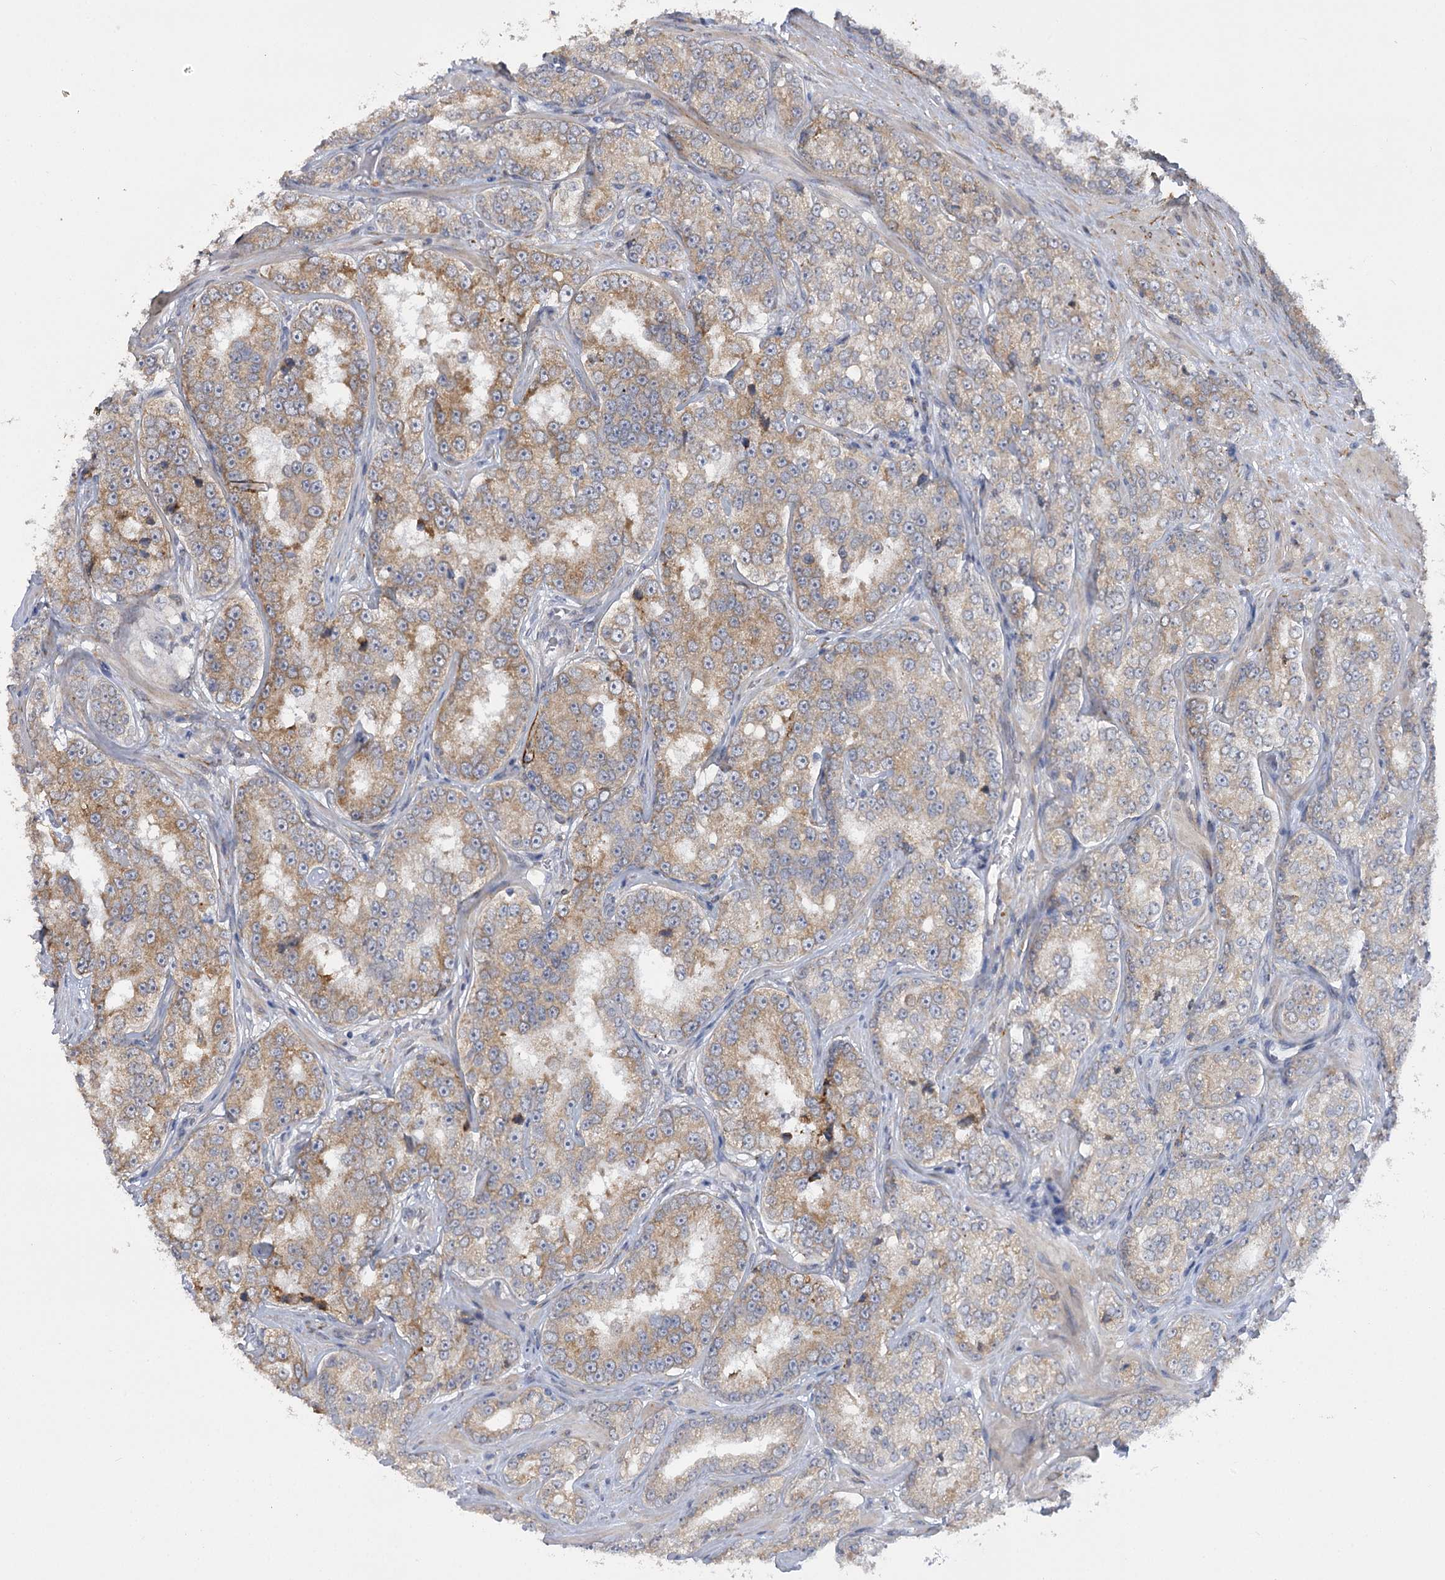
{"staining": {"intensity": "moderate", "quantity": ">75%", "location": "cytoplasmic/membranous"}, "tissue": "prostate cancer", "cell_type": "Tumor cells", "image_type": "cancer", "snomed": [{"axis": "morphology", "description": "Normal tissue, NOS"}, {"axis": "morphology", "description": "Adenocarcinoma, High grade"}, {"axis": "topography", "description": "Prostate"}], "caption": "Protein staining reveals moderate cytoplasmic/membranous expression in approximately >75% of tumor cells in prostate cancer (adenocarcinoma (high-grade)). (DAB IHC with brightfield microscopy, high magnification).", "gene": "NCKAP5", "patient": {"sex": "male", "age": 83}}